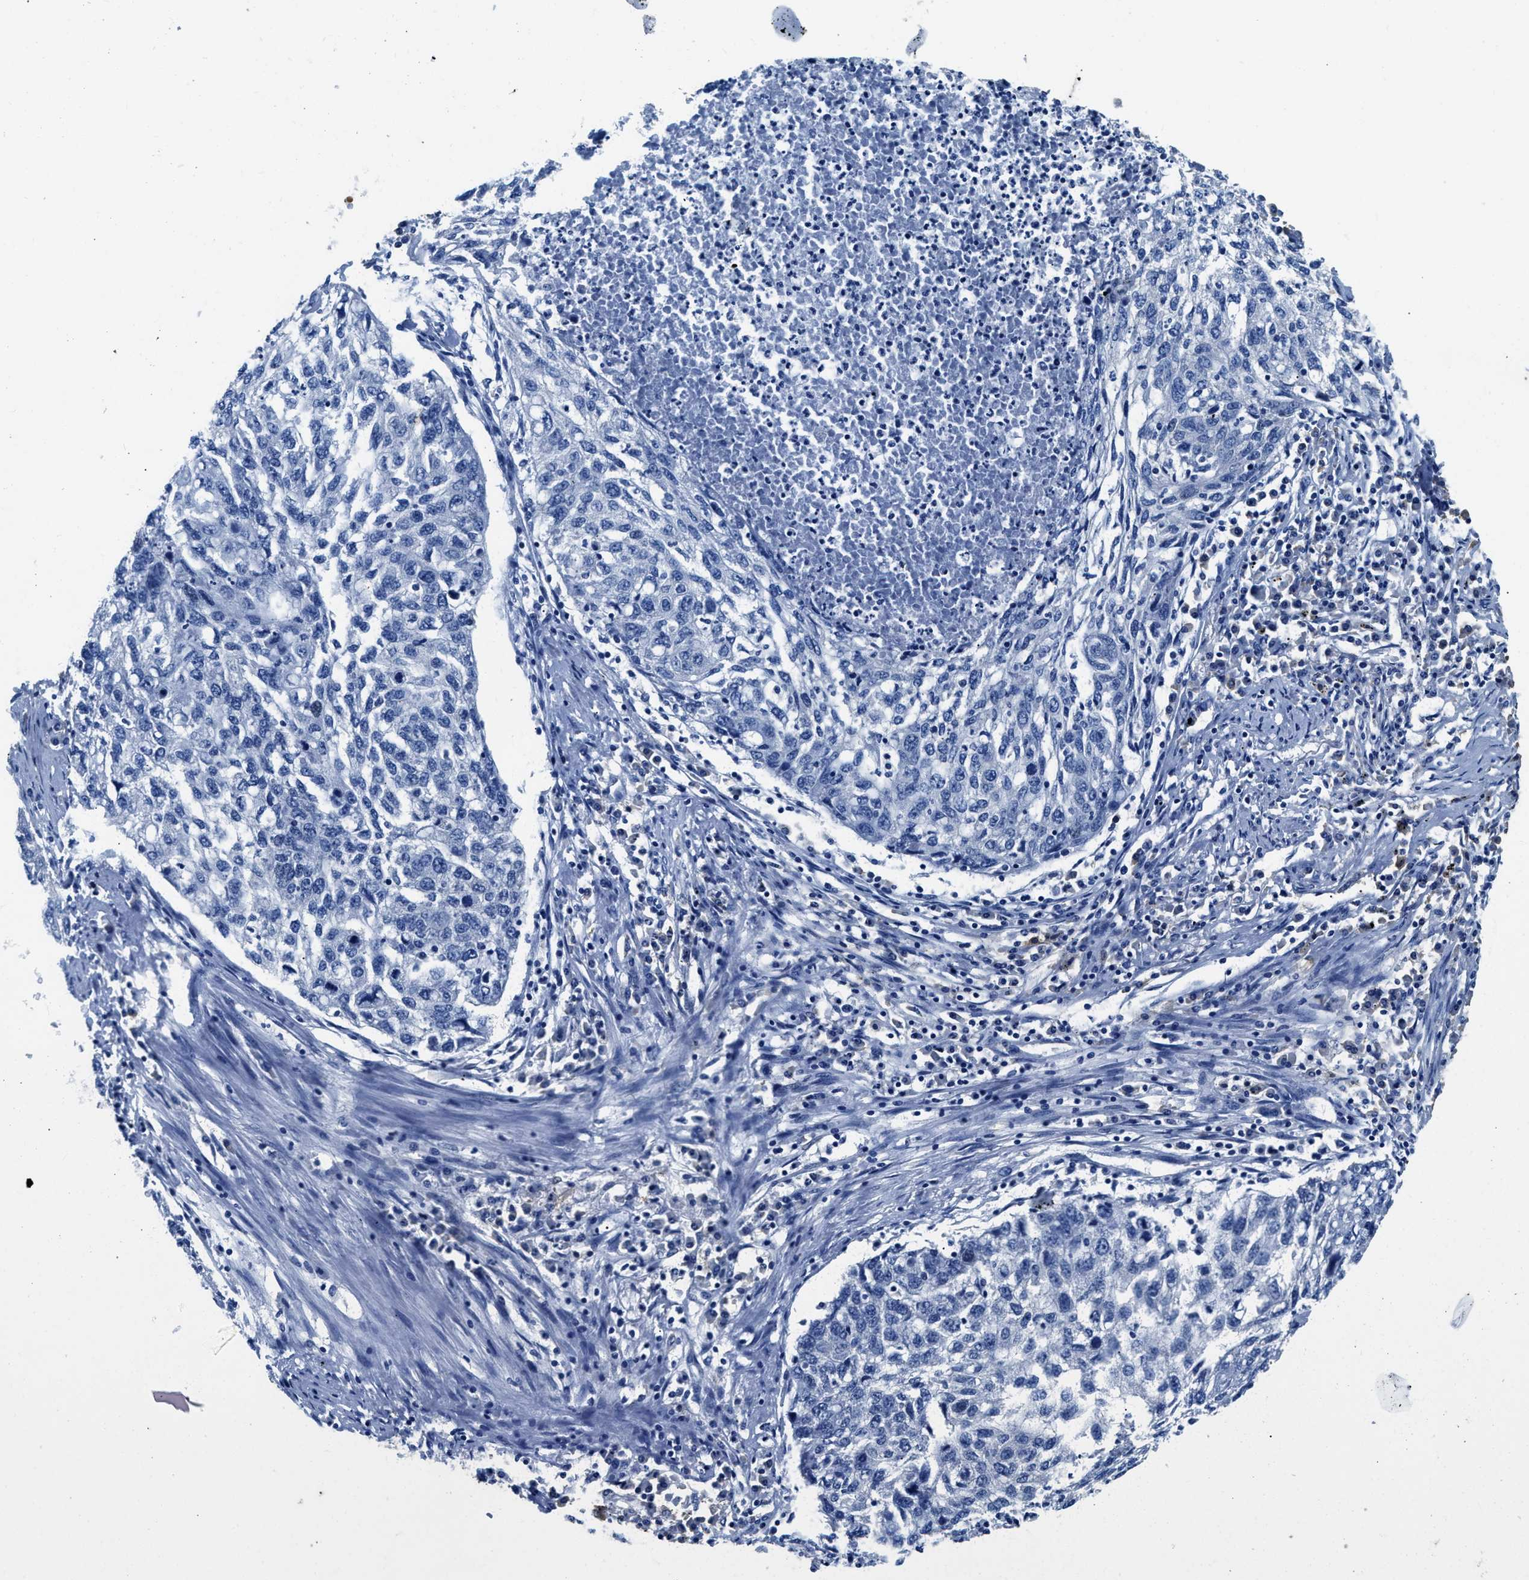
{"staining": {"intensity": "negative", "quantity": "none", "location": "none"}, "tissue": "lung cancer", "cell_type": "Tumor cells", "image_type": "cancer", "snomed": [{"axis": "morphology", "description": "Squamous cell carcinoma, NOS"}, {"axis": "topography", "description": "Lung"}], "caption": "The photomicrograph exhibits no significant staining in tumor cells of lung cancer (squamous cell carcinoma).", "gene": "ZDHHC13", "patient": {"sex": "female", "age": 63}}